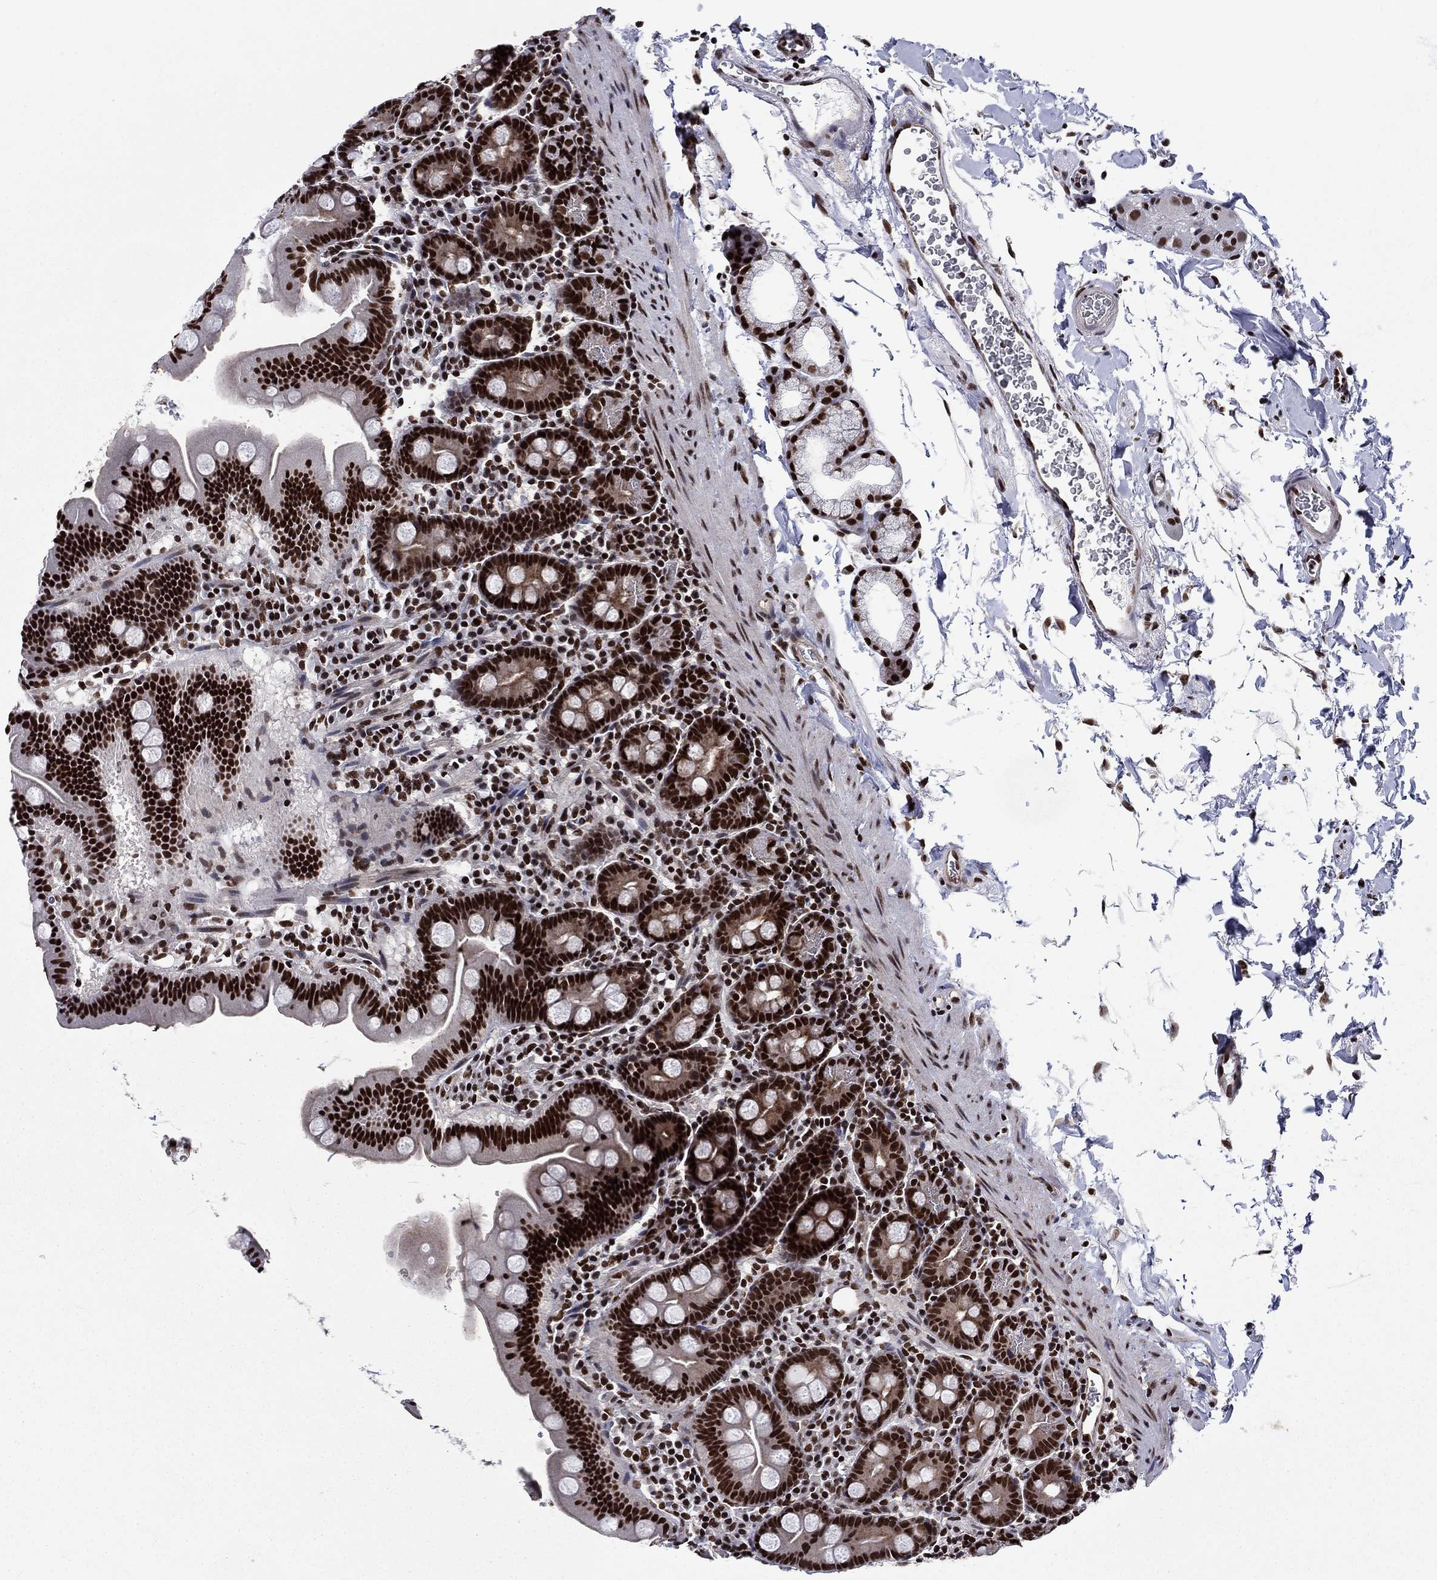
{"staining": {"intensity": "strong", "quantity": ">75%", "location": "nuclear"}, "tissue": "duodenum", "cell_type": "Glandular cells", "image_type": "normal", "snomed": [{"axis": "morphology", "description": "Normal tissue, NOS"}, {"axis": "topography", "description": "Duodenum"}], "caption": "Protein analysis of normal duodenum reveals strong nuclear expression in about >75% of glandular cells.", "gene": "RPRD1B", "patient": {"sex": "male", "age": 59}}